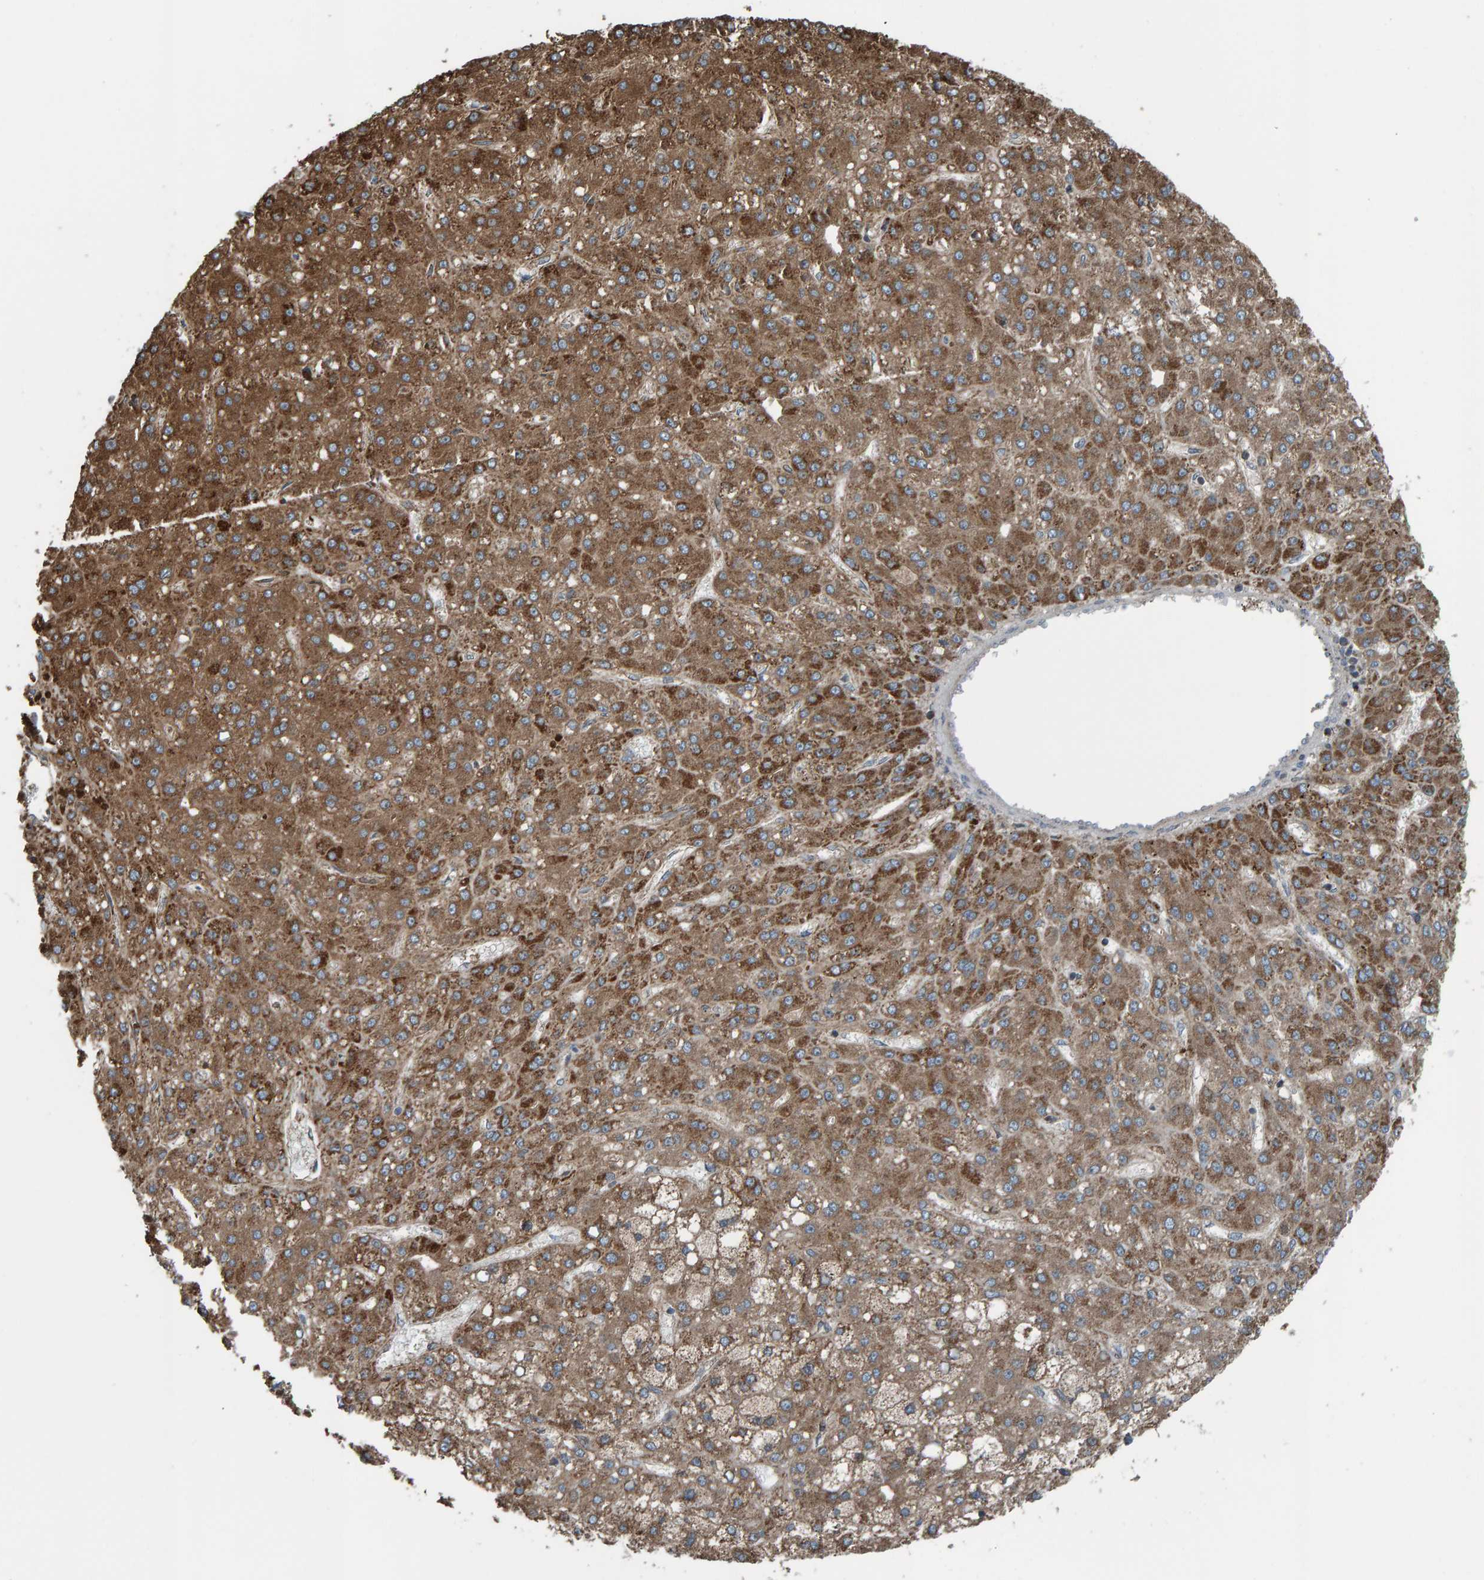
{"staining": {"intensity": "strong", "quantity": "25%-75%", "location": "cytoplasmic/membranous"}, "tissue": "liver cancer", "cell_type": "Tumor cells", "image_type": "cancer", "snomed": [{"axis": "morphology", "description": "Carcinoma, Hepatocellular, NOS"}, {"axis": "topography", "description": "Liver"}], "caption": "An image of human liver cancer (hepatocellular carcinoma) stained for a protein reveals strong cytoplasmic/membranous brown staining in tumor cells. The protein is stained brown, and the nuclei are stained in blue (DAB (3,3'-diaminobenzidine) IHC with brightfield microscopy, high magnification).", "gene": "ZNF48", "patient": {"sex": "male", "age": 67}}